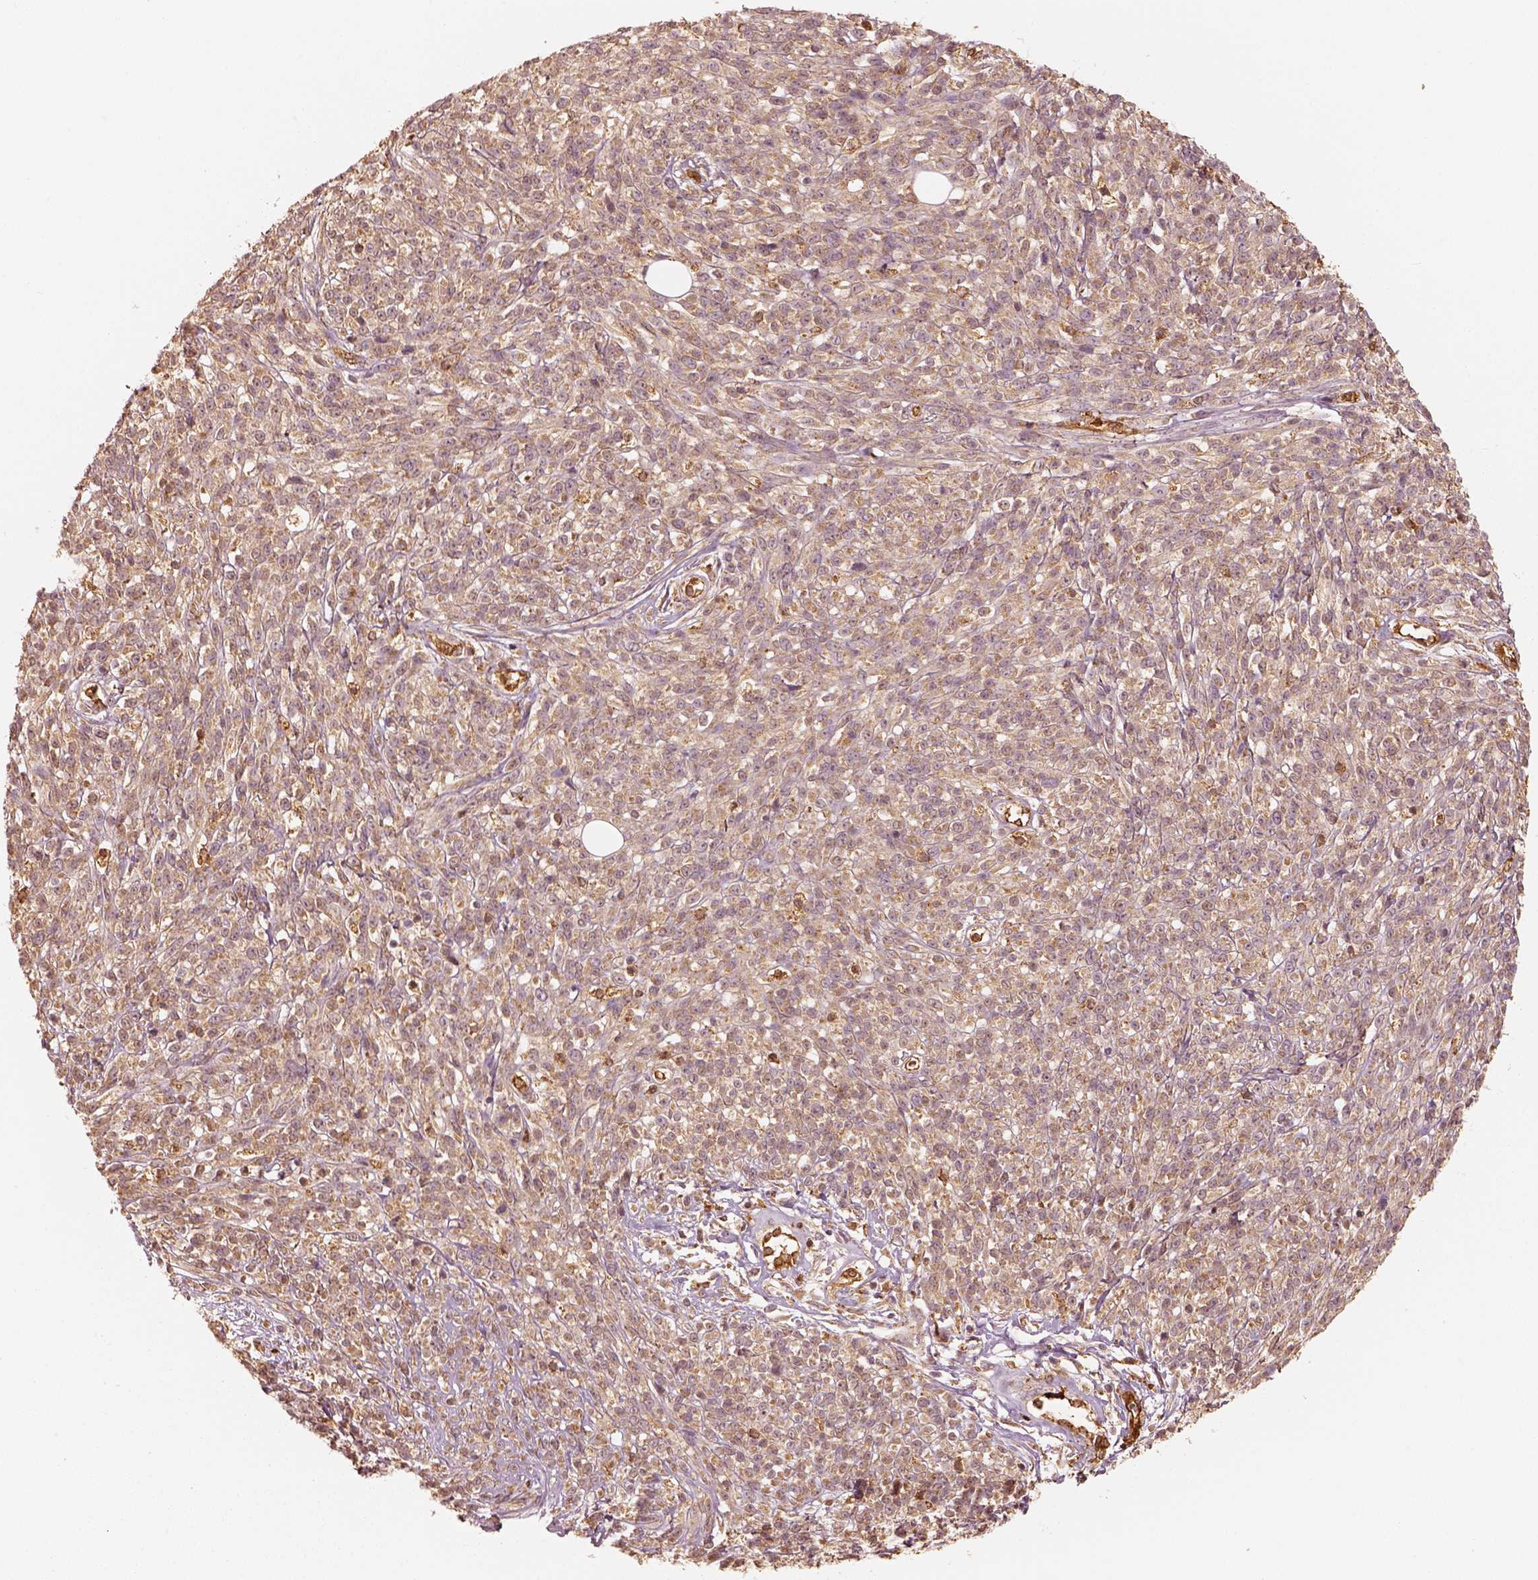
{"staining": {"intensity": "moderate", "quantity": ">75%", "location": "cytoplasmic/membranous"}, "tissue": "melanoma", "cell_type": "Tumor cells", "image_type": "cancer", "snomed": [{"axis": "morphology", "description": "Malignant melanoma, NOS"}, {"axis": "topography", "description": "Skin"}, {"axis": "topography", "description": "Skin of trunk"}], "caption": "Immunohistochemical staining of human melanoma displays moderate cytoplasmic/membranous protein staining in about >75% of tumor cells.", "gene": "FSCN1", "patient": {"sex": "male", "age": 74}}